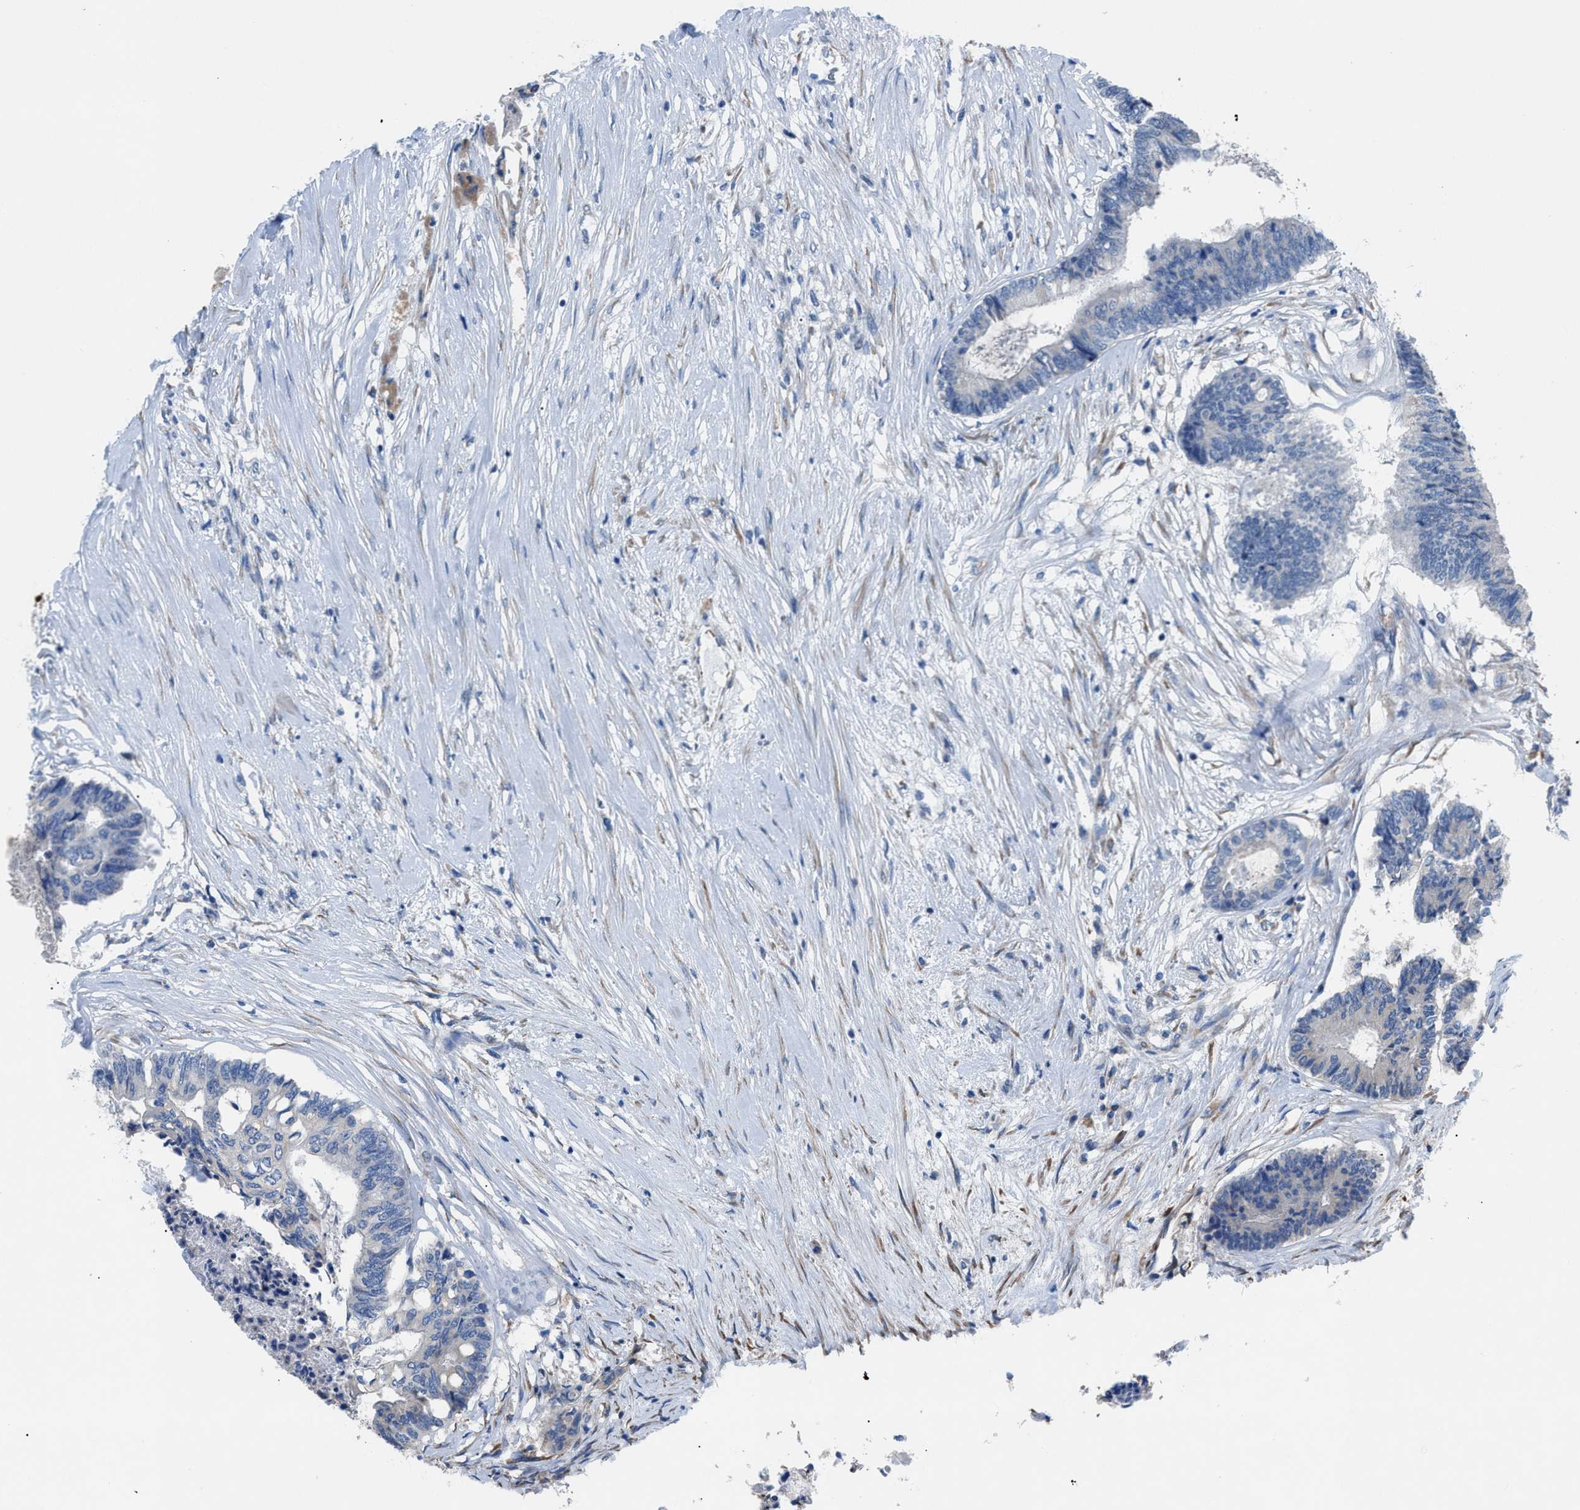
{"staining": {"intensity": "negative", "quantity": "none", "location": "none"}, "tissue": "colorectal cancer", "cell_type": "Tumor cells", "image_type": "cancer", "snomed": [{"axis": "morphology", "description": "Adenocarcinoma, NOS"}, {"axis": "topography", "description": "Rectum"}], "caption": "Immunohistochemical staining of human colorectal cancer demonstrates no significant positivity in tumor cells.", "gene": "ITPR1", "patient": {"sex": "male", "age": 63}}